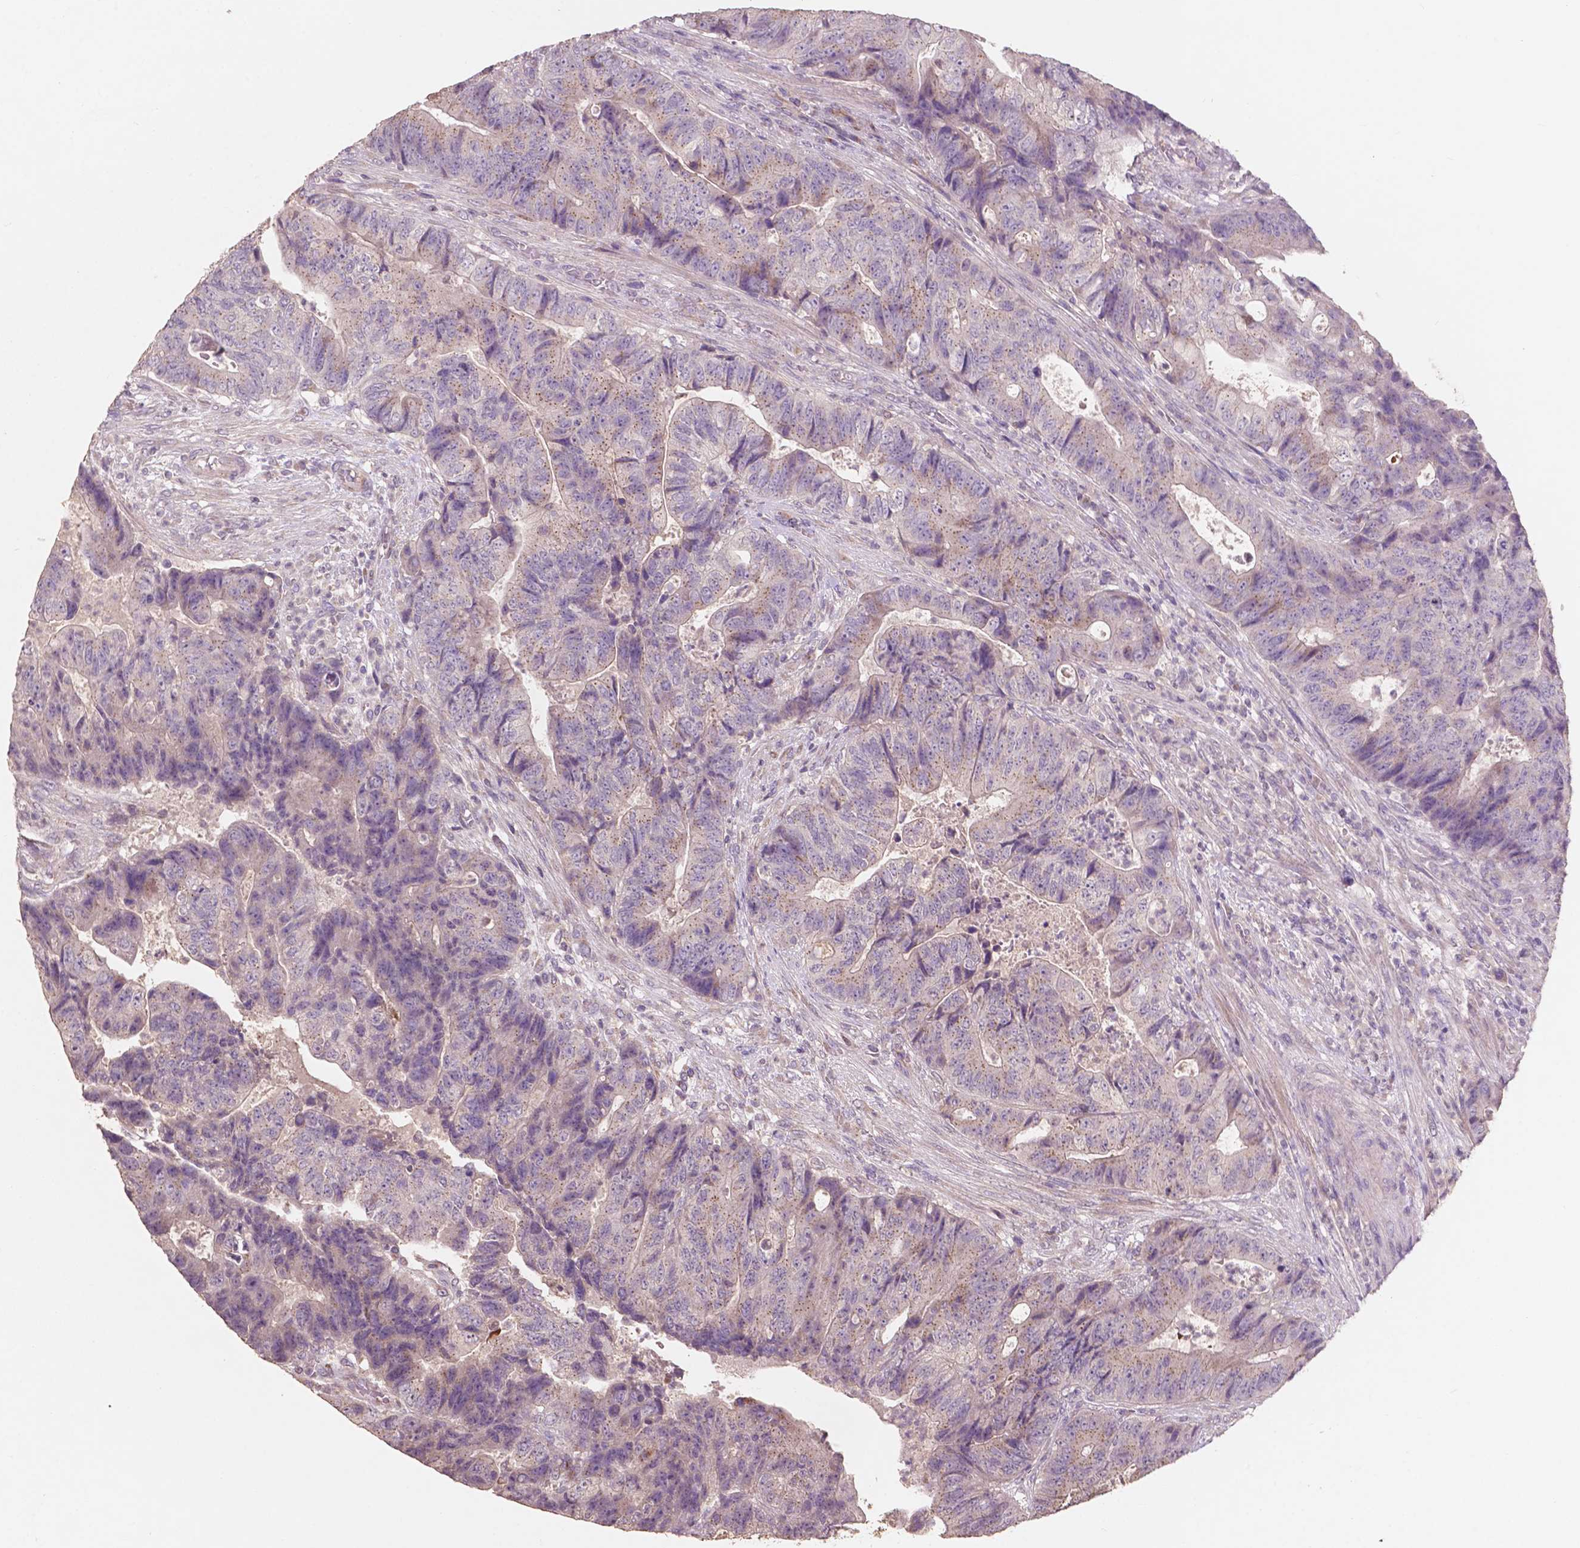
{"staining": {"intensity": "weak", "quantity": "<25%", "location": "cytoplasmic/membranous"}, "tissue": "colorectal cancer", "cell_type": "Tumor cells", "image_type": "cancer", "snomed": [{"axis": "morphology", "description": "Normal tissue, NOS"}, {"axis": "morphology", "description": "Adenocarcinoma, NOS"}, {"axis": "topography", "description": "Colon"}], "caption": "Tumor cells are negative for protein expression in human colorectal adenocarcinoma. (DAB immunohistochemistry (IHC) visualized using brightfield microscopy, high magnification).", "gene": "CHPT1", "patient": {"sex": "female", "age": 48}}